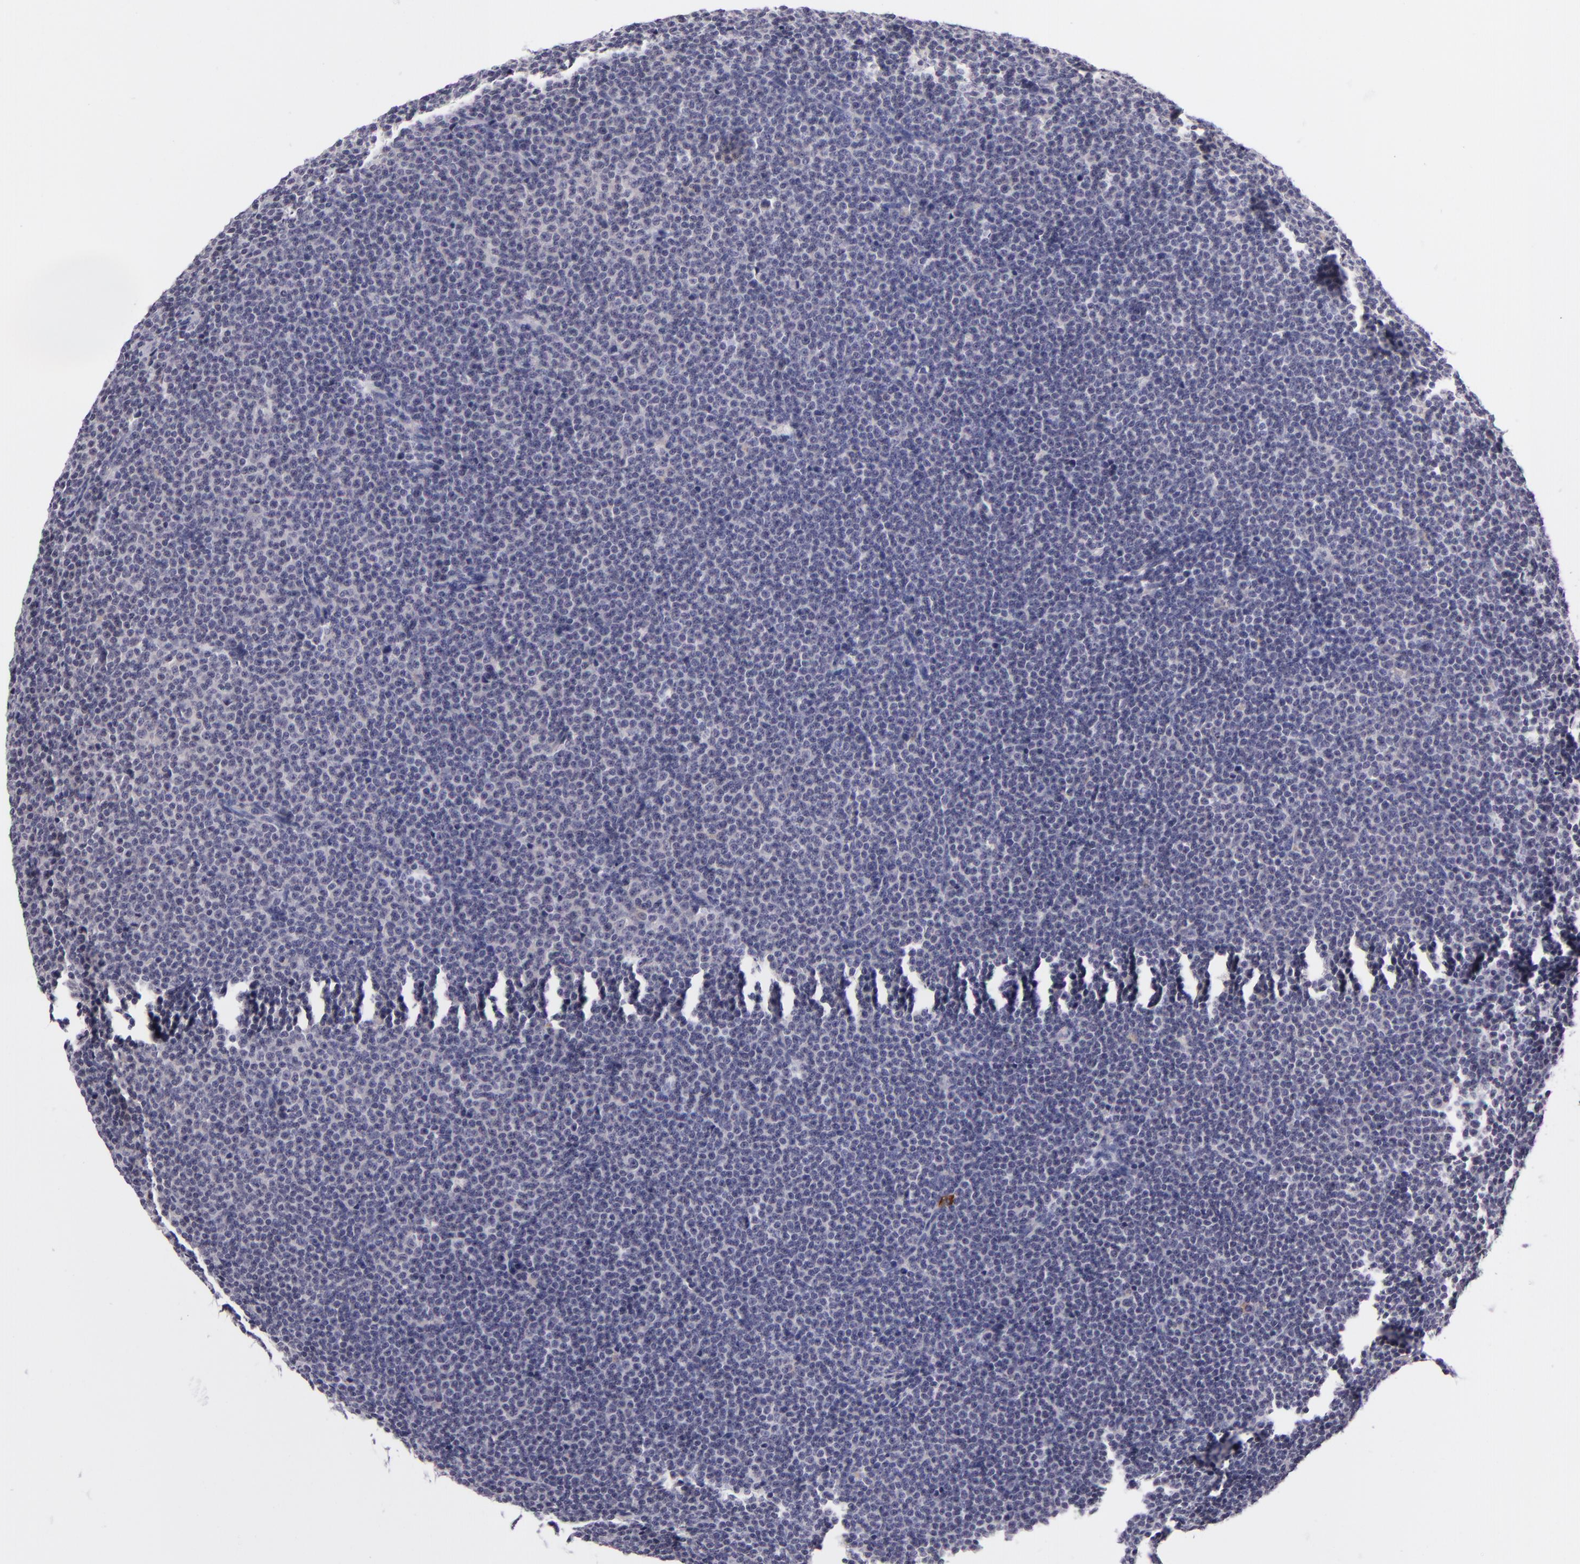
{"staining": {"intensity": "negative", "quantity": "none", "location": "none"}, "tissue": "lymphoma", "cell_type": "Tumor cells", "image_type": "cancer", "snomed": [{"axis": "morphology", "description": "Malignant lymphoma, non-Hodgkin's type, Low grade"}, {"axis": "topography", "description": "Lymph node"}], "caption": "Immunohistochemistry micrograph of human malignant lymphoma, non-Hodgkin's type (low-grade) stained for a protein (brown), which exhibits no expression in tumor cells.", "gene": "DAG1", "patient": {"sex": "female", "age": 69}}